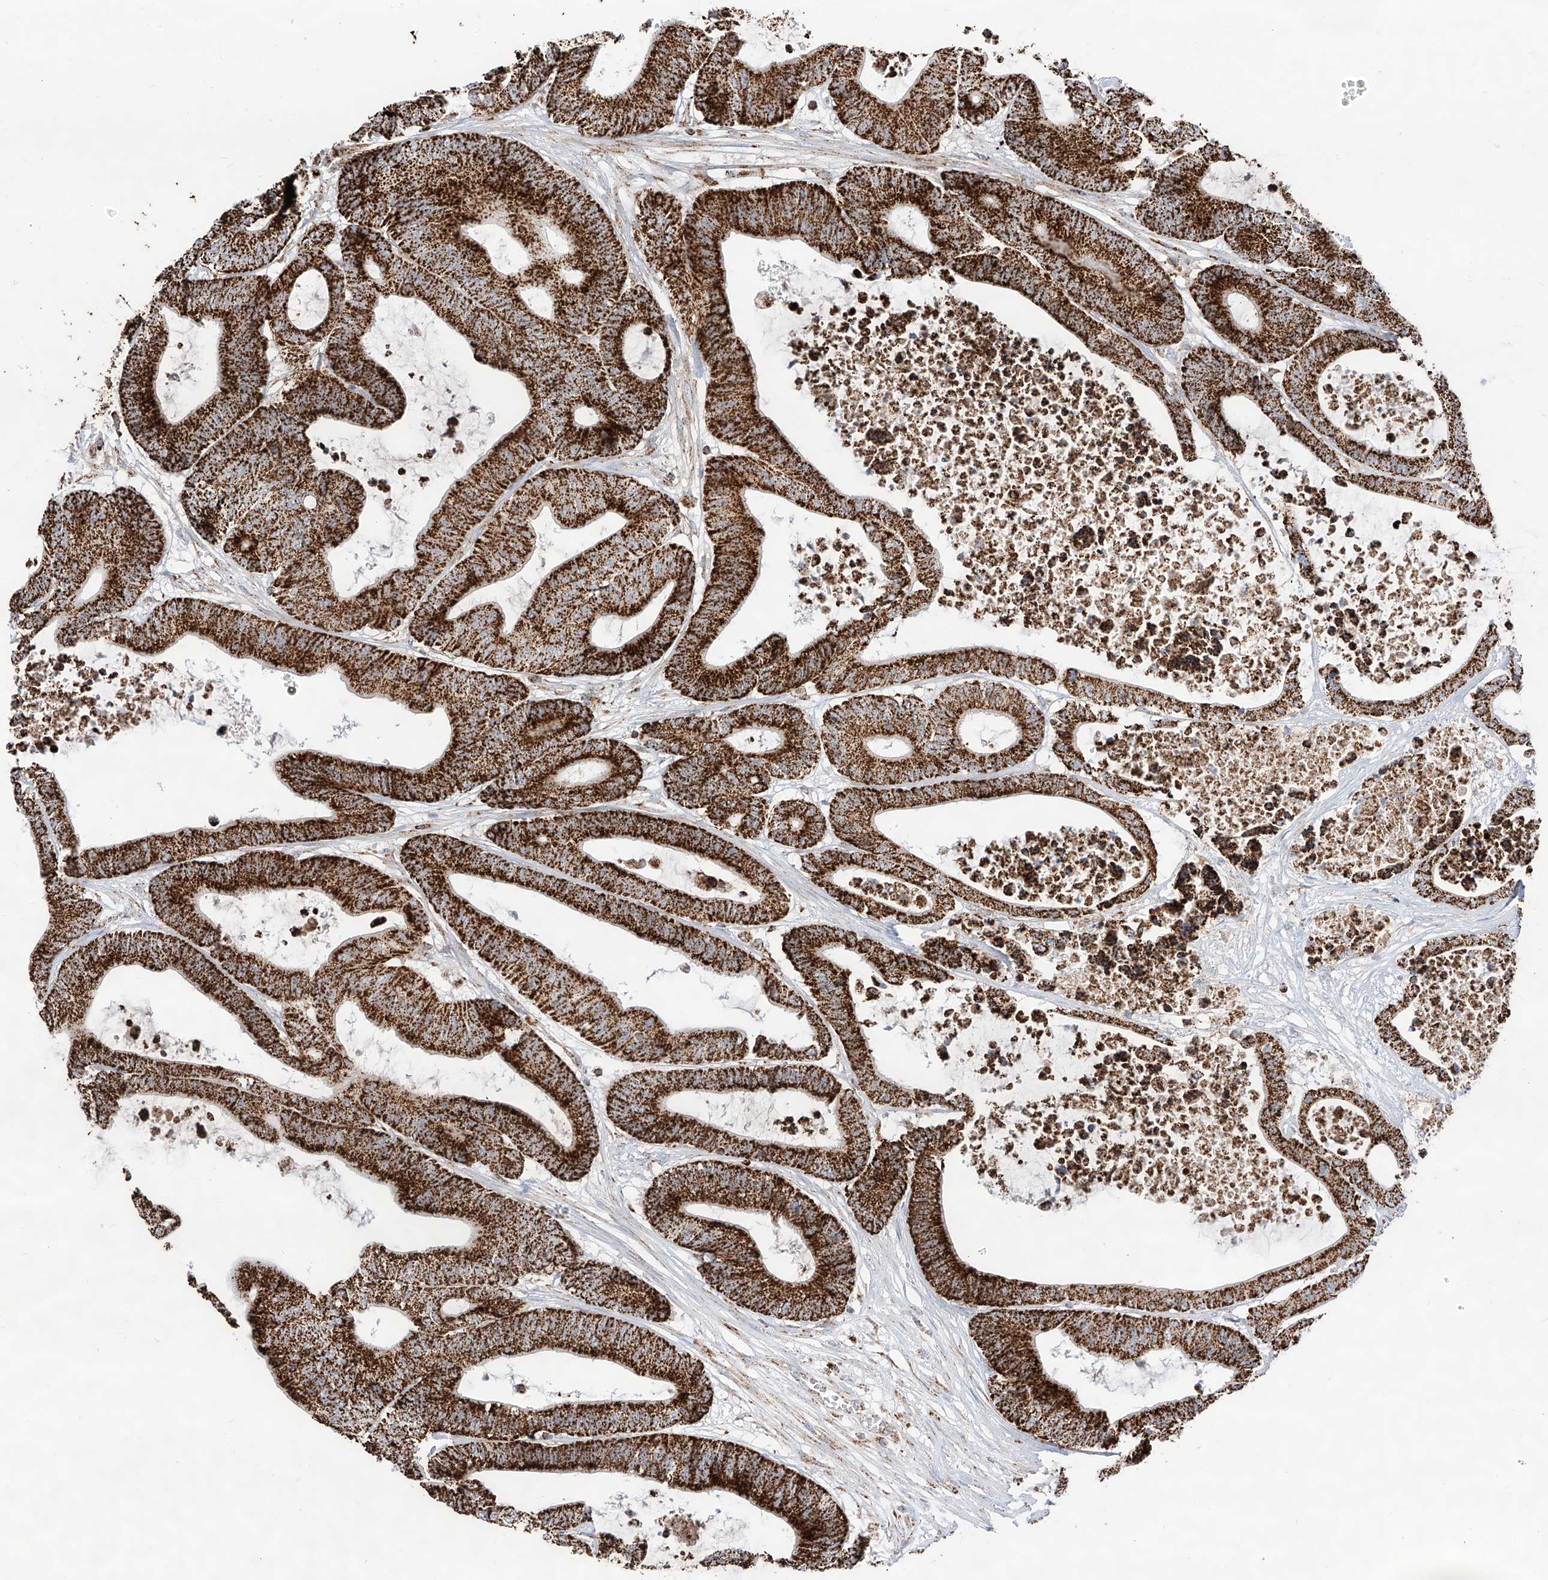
{"staining": {"intensity": "strong", "quantity": ">75%", "location": "cytoplasmic/membranous"}, "tissue": "colorectal cancer", "cell_type": "Tumor cells", "image_type": "cancer", "snomed": [{"axis": "morphology", "description": "Adenocarcinoma, NOS"}, {"axis": "topography", "description": "Colon"}], "caption": "IHC histopathology image of neoplastic tissue: colorectal adenocarcinoma stained using immunohistochemistry shows high levels of strong protein expression localized specifically in the cytoplasmic/membranous of tumor cells, appearing as a cytoplasmic/membranous brown color.", "gene": "TTC27", "patient": {"sex": "female", "age": 84}}